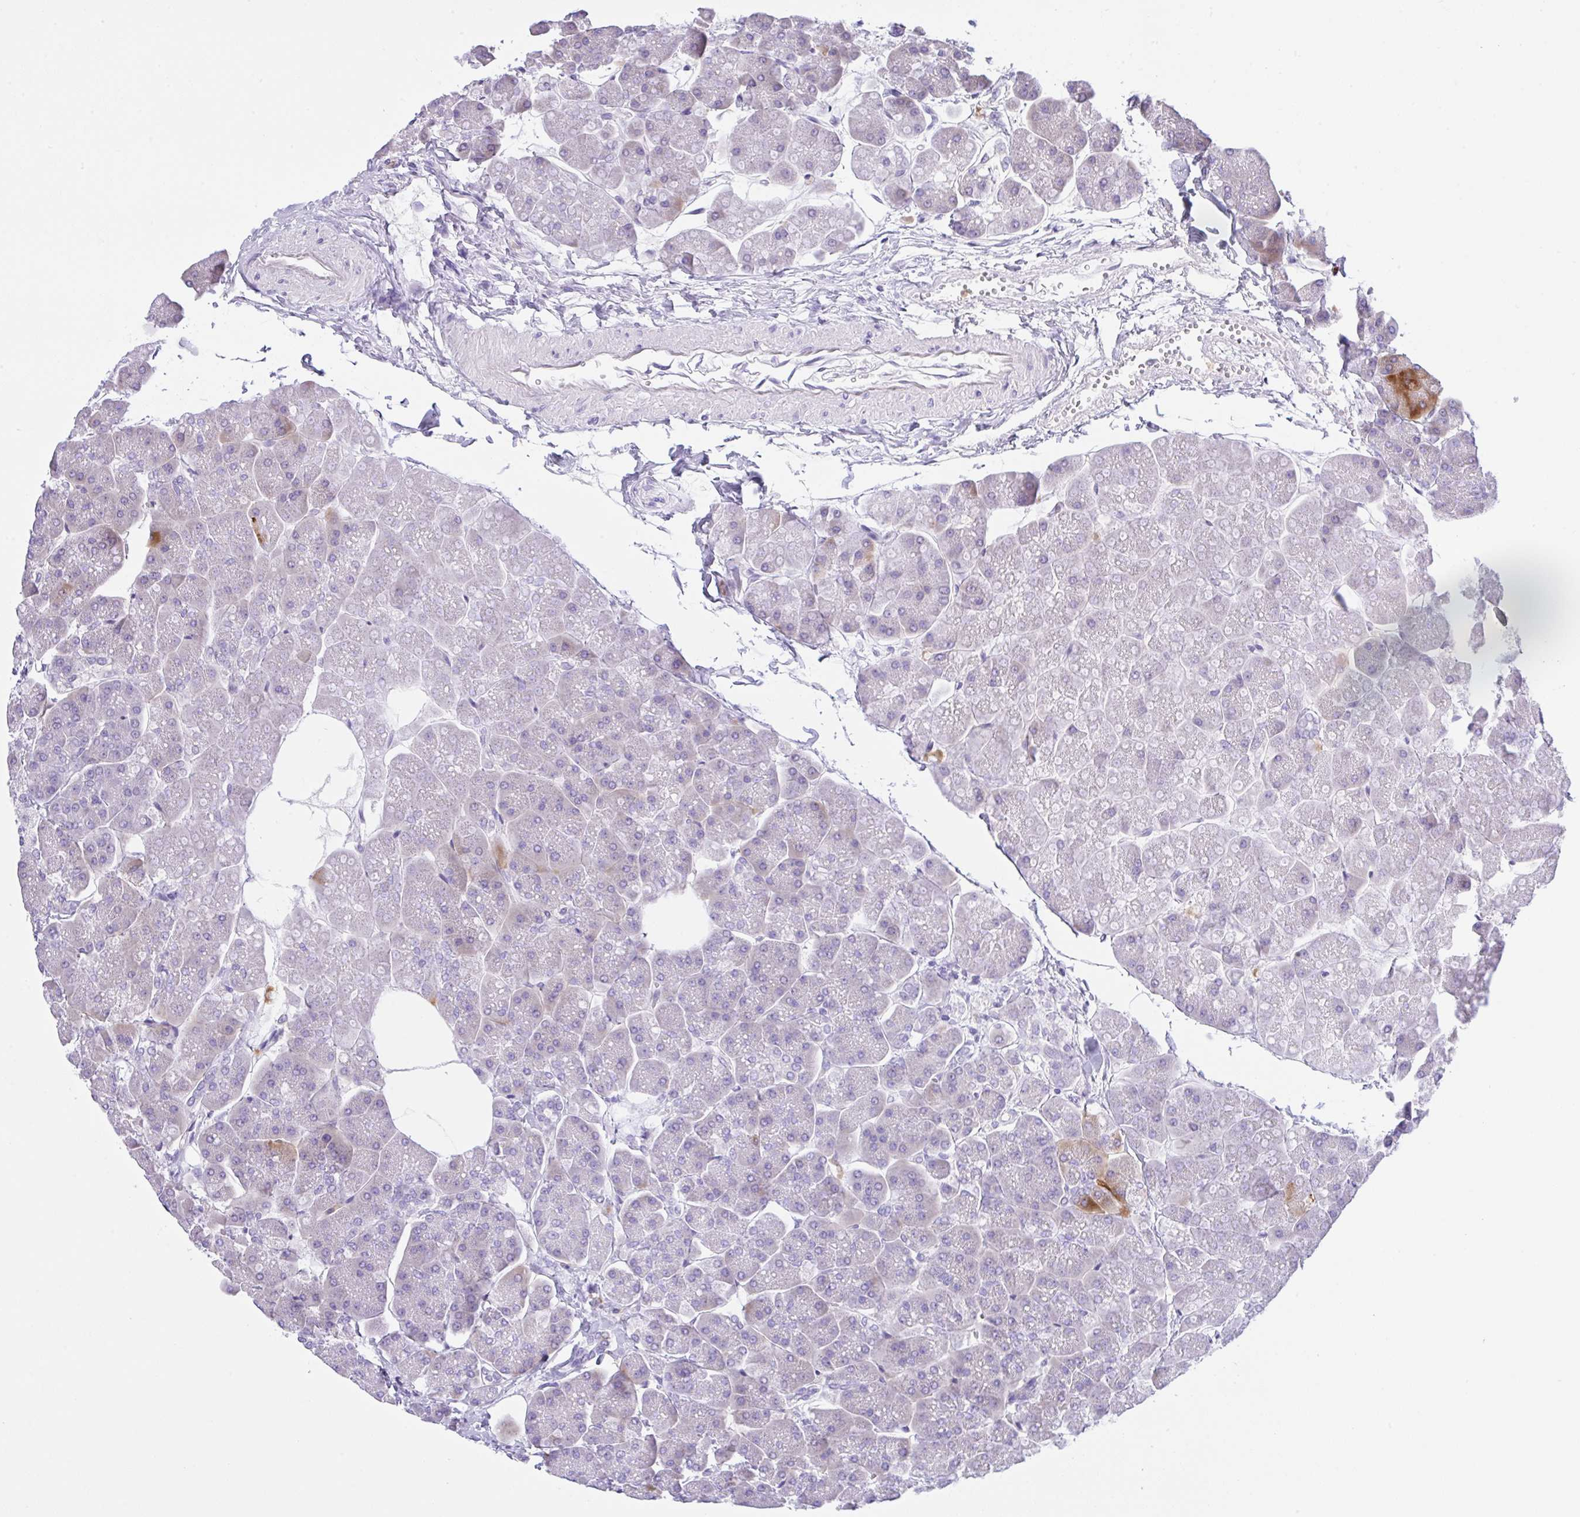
{"staining": {"intensity": "weak", "quantity": "<25%", "location": "cytoplasmic/membranous"}, "tissue": "pancreas", "cell_type": "Exocrine glandular cells", "image_type": "normal", "snomed": [{"axis": "morphology", "description": "Normal tissue, NOS"}, {"axis": "topography", "description": "Pancreas"}, {"axis": "topography", "description": "Peripheral nerve tissue"}], "caption": "Immunohistochemistry (IHC) photomicrograph of normal pancreas: human pancreas stained with DAB shows no significant protein expression in exocrine glandular cells.", "gene": "NCF1", "patient": {"sex": "male", "age": 54}}